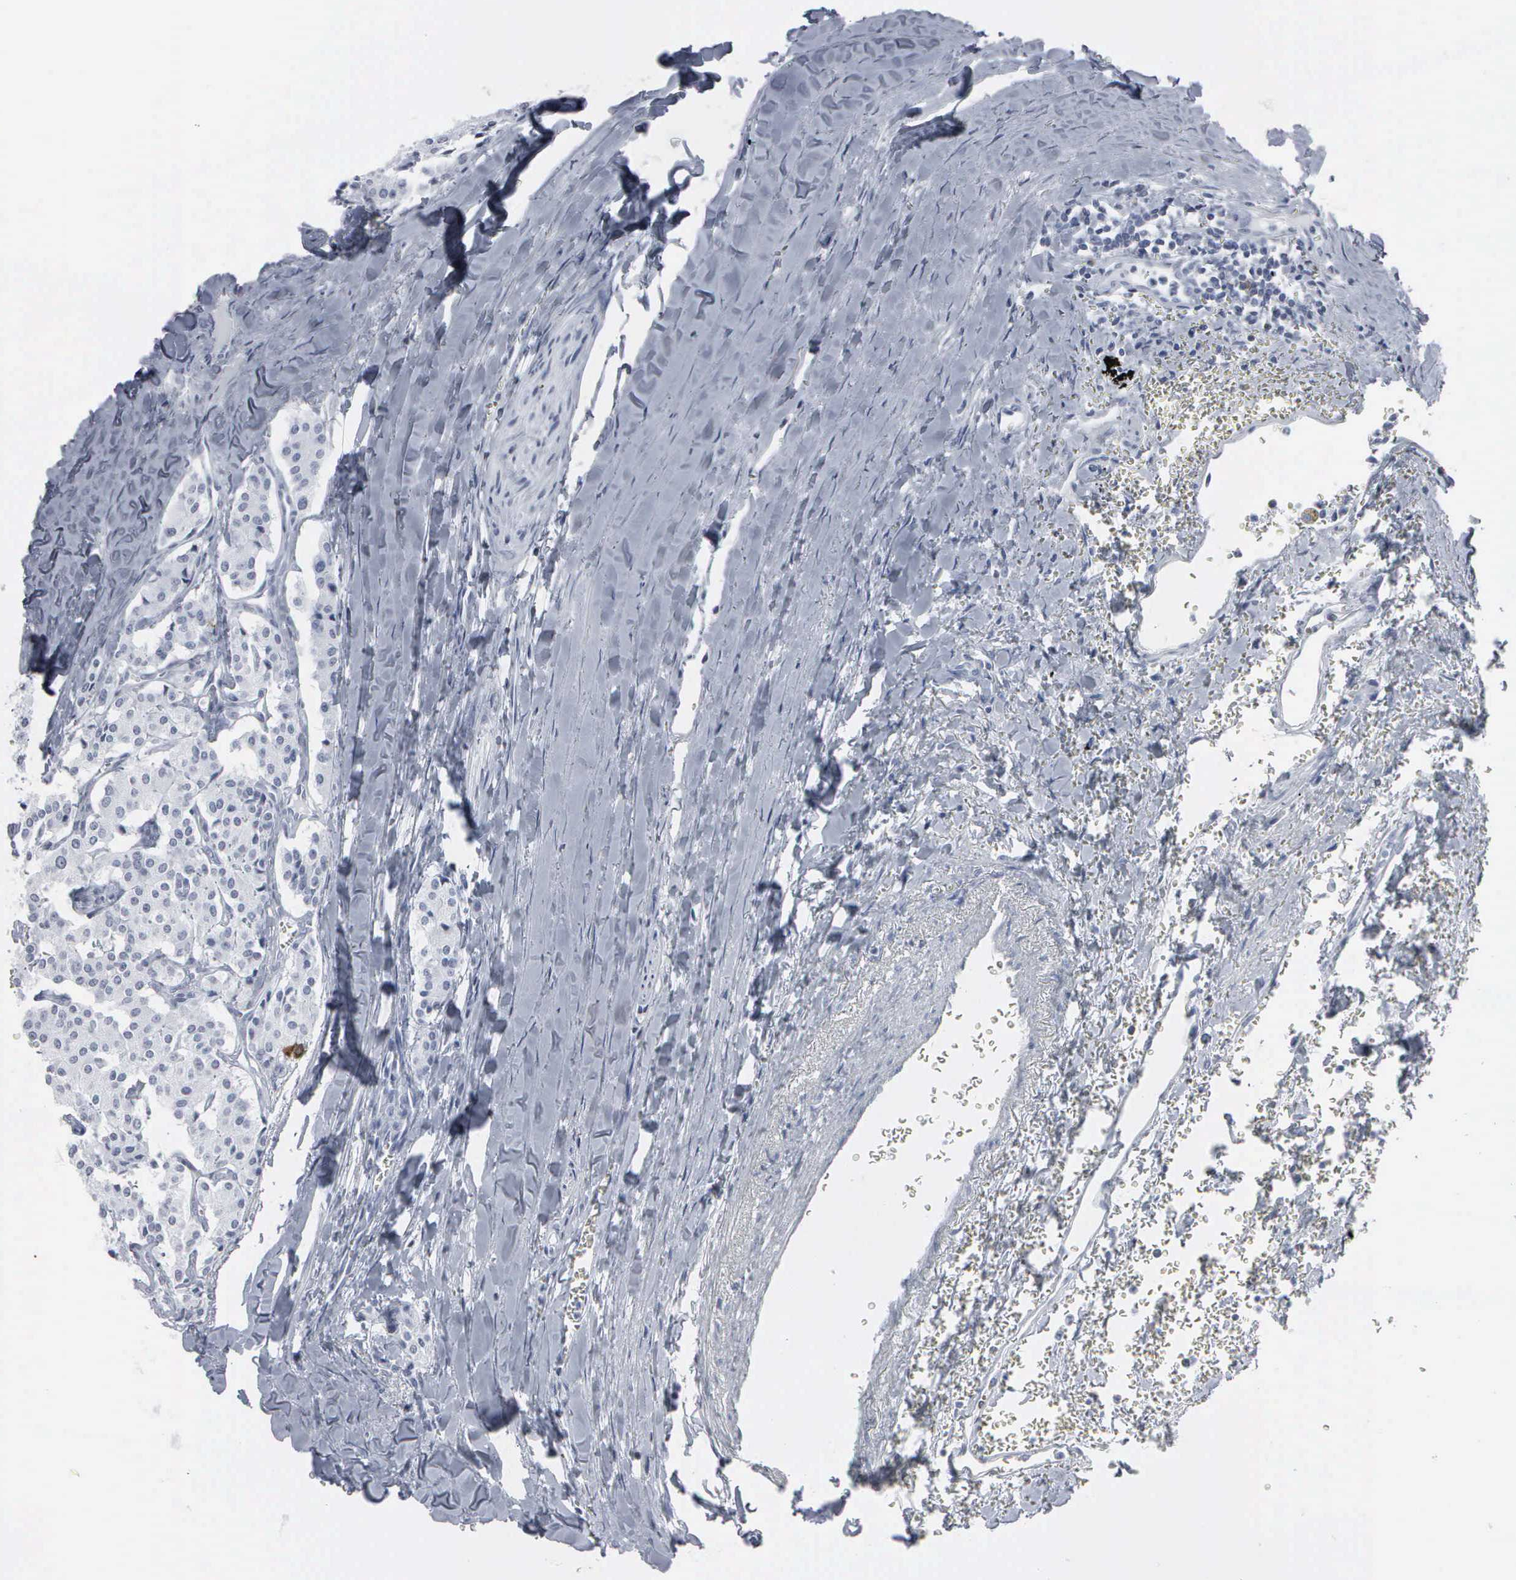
{"staining": {"intensity": "negative", "quantity": "none", "location": "none"}, "tissue": "carcinoid", "cell_type": "Tumor cells", "image_type": "cancer", "snomed": [{"axis": "morphology", "description": "Carcinoid, malignant, NOS"}, {"axis": "topography", "description": "Bronchus"}], "caption": "DAB (3,3'-diaminobenzidine) immunohistochemical staining of human malignant carcinoid shows no significant positivity in tumor cells.", "gene": "CCNB1", "patient": {"sex": "male", "age": 55}}